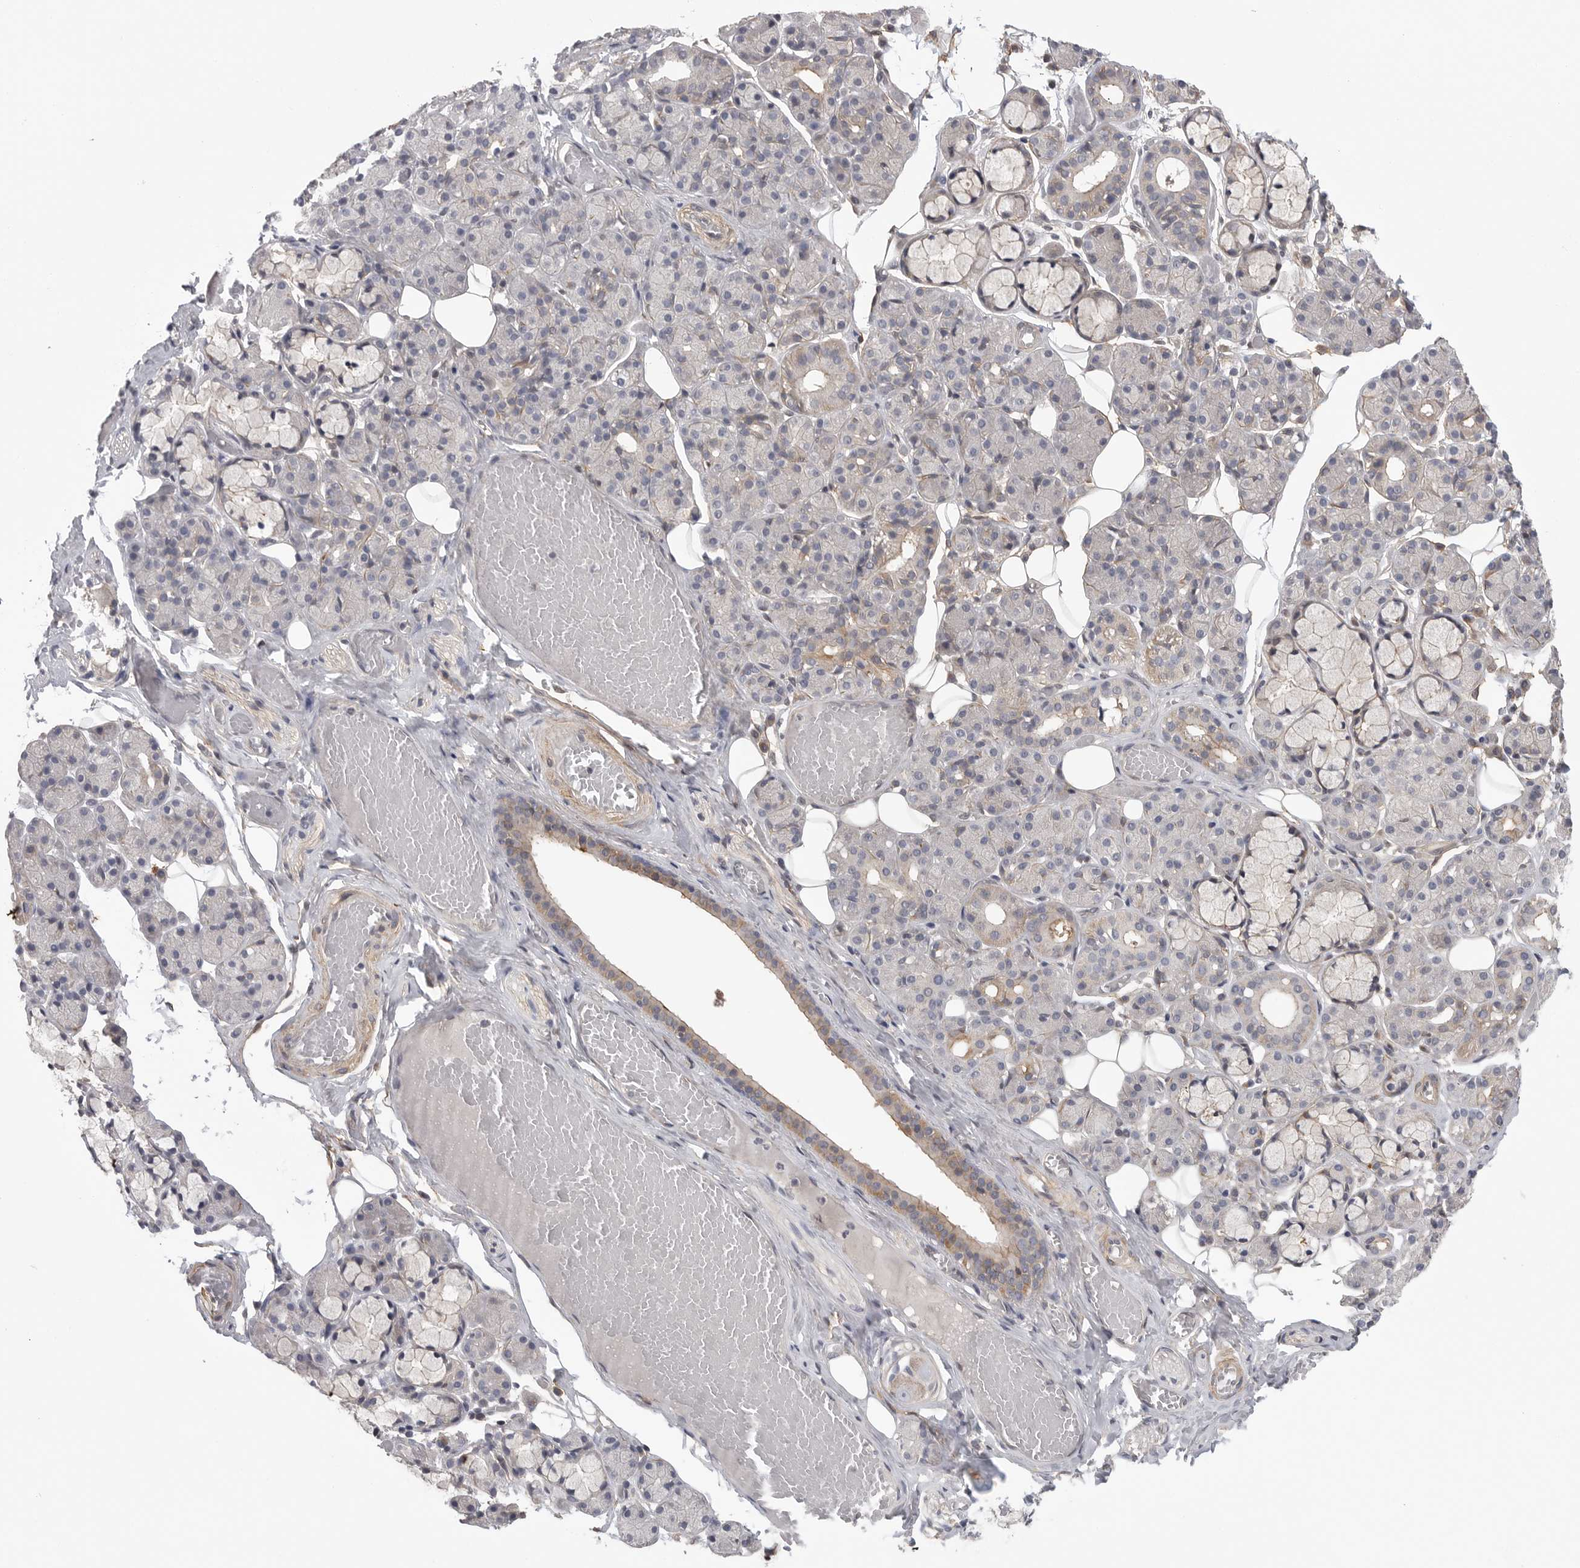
{"staining": {"intensity": "weak", "quantity": "<25%", "location": "cytoplasmic/membranous"}, "tissue": "salivary gland", "cell_type": "Glandular cells", "image_type": "normal", "snomed": [{"axis": "morphology", "description": "Normal tissue, NOS"}, {"axis": "topography", "description": "Salivary gland"}], "caption": "Image shows no protein staining in glandular cells of benign salivary gland.", "gene": "NECTIN1", "patient": {"sex": "male", "age": 63}}